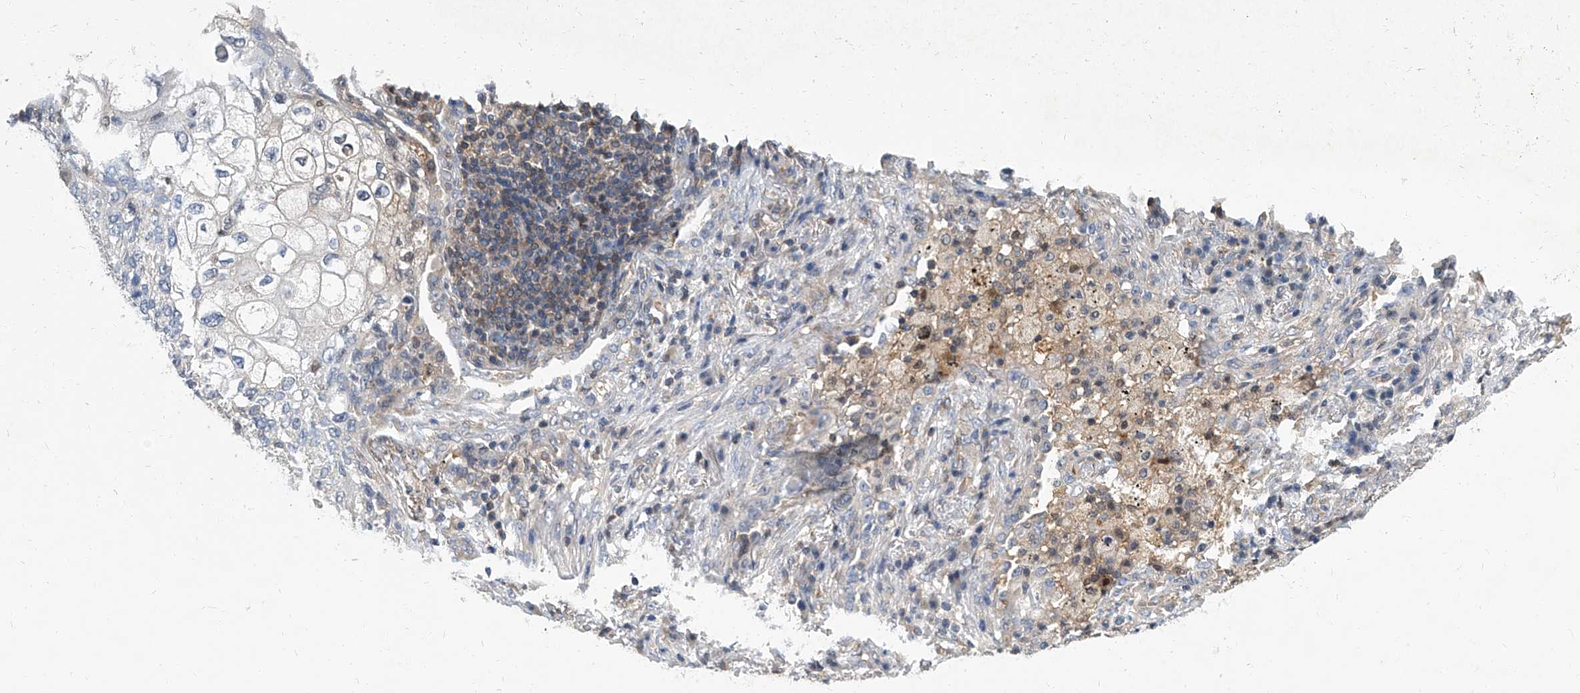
{"staining": {"intensity": "negative", "quantity": "none", "location": "none"}, "tissue": "lung cancer", "cell_type": "Tumor cells", "image_type": "cancer", "snomed": [{"axis": "morphology", "description": "Squamous cell carcinoma, NOS"}, {"axis": "topography", "description": "Lung"}], "caption": "Tumor cells show no significant protein positivity in squamous cell carcinoma (lung).", "gene": "PSMB10", "patient": {"sex": "female", "age": 63}}